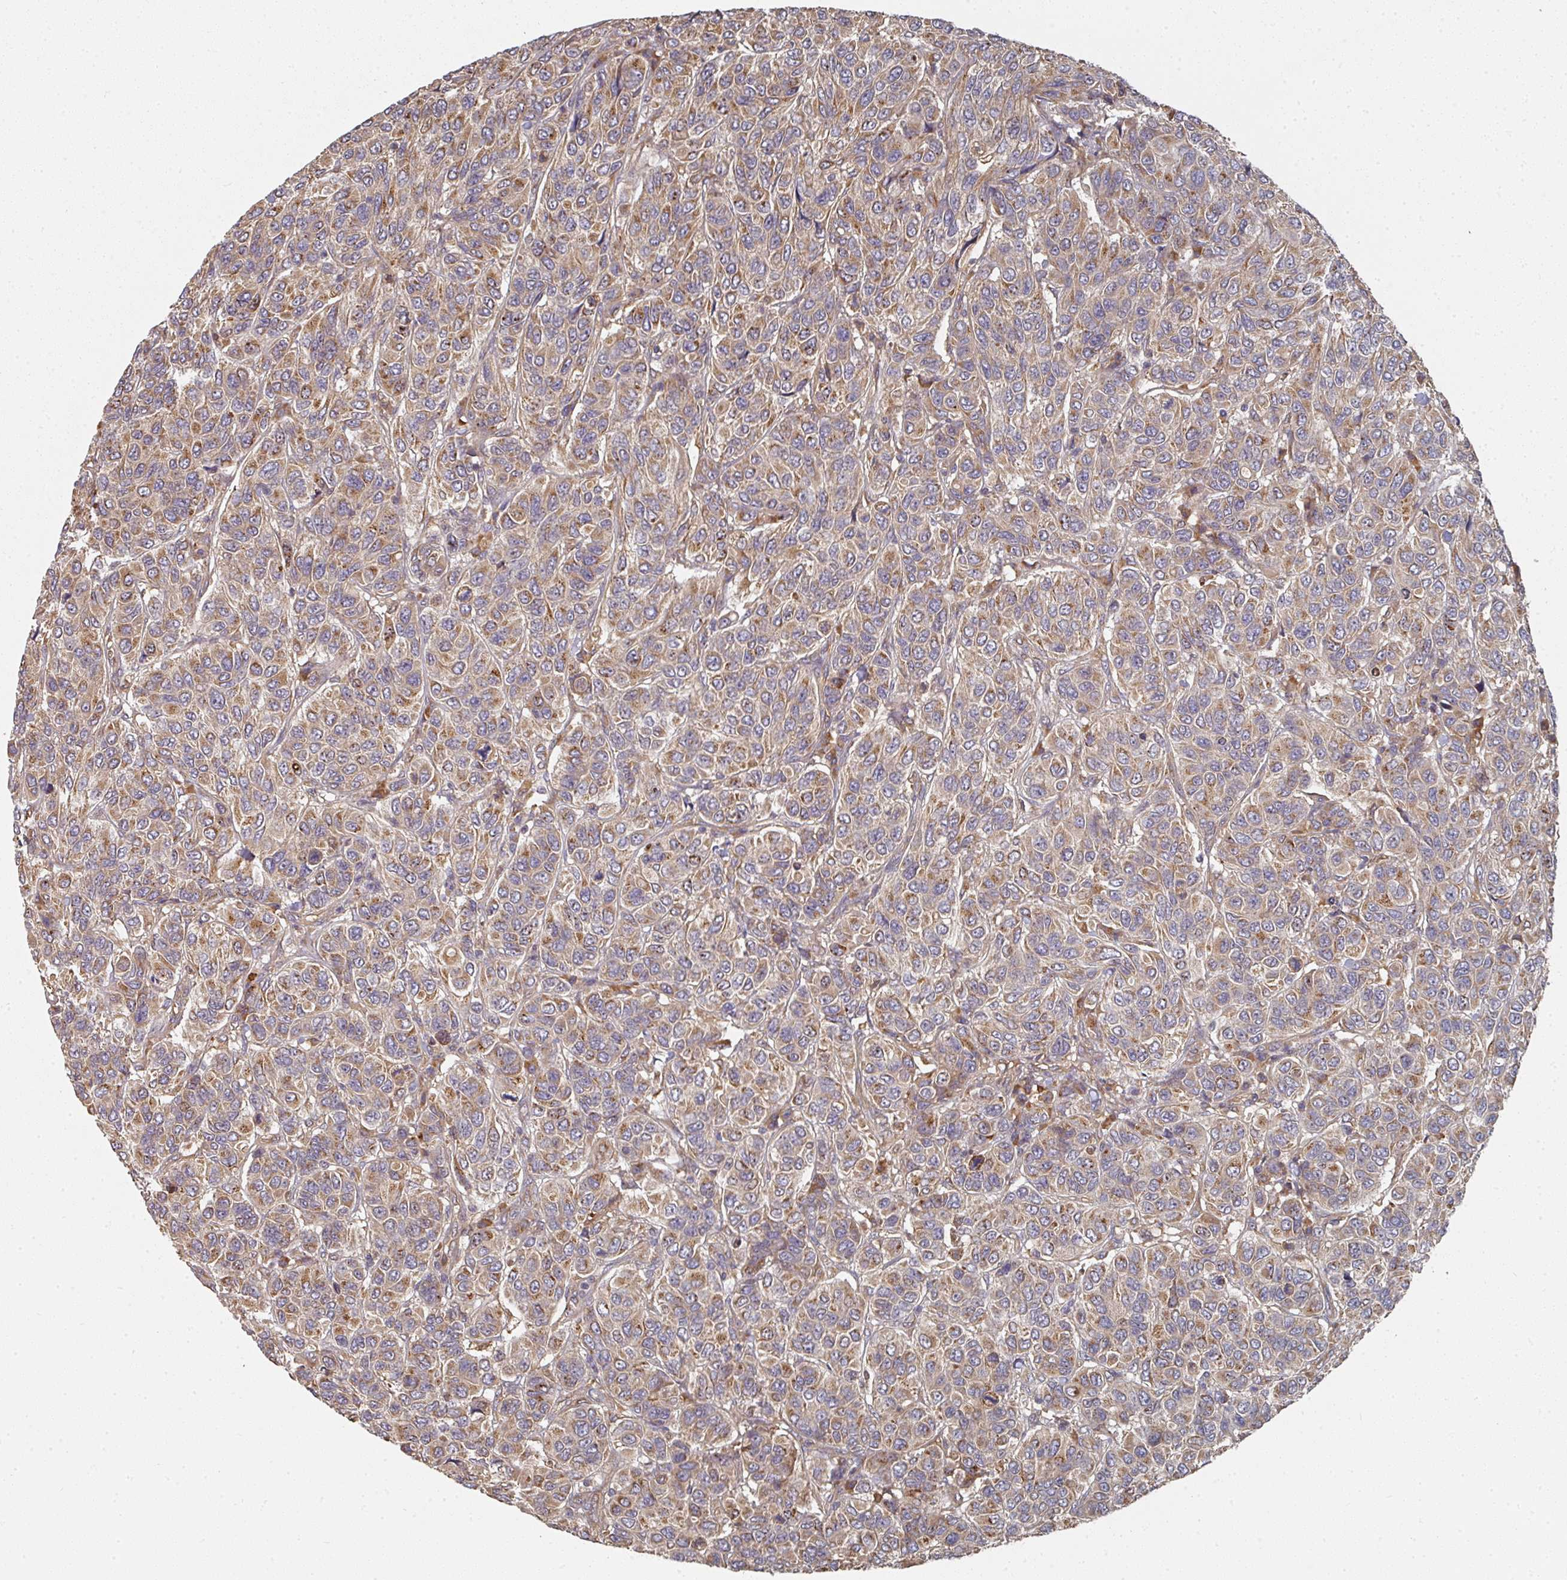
{"staining": {"intensity": "moderate", "quantity": ">75%", "location": "cytoplasmic/membranous"}, "tissue": "breast cancer", "cell_type": "Tumor cells", "image_type": "cancer", "snomed": [{"axis": "morphology", "description": "Duct carcinoma"}, {"axis": "topography", "description": "Breast"}], "caption": "Breast intraductal carcinoma stained with a protein marker reveals moderate staining in tumor cells.", "gene": "EDEM2", "patient": {"sex": "female", "age": 55}}